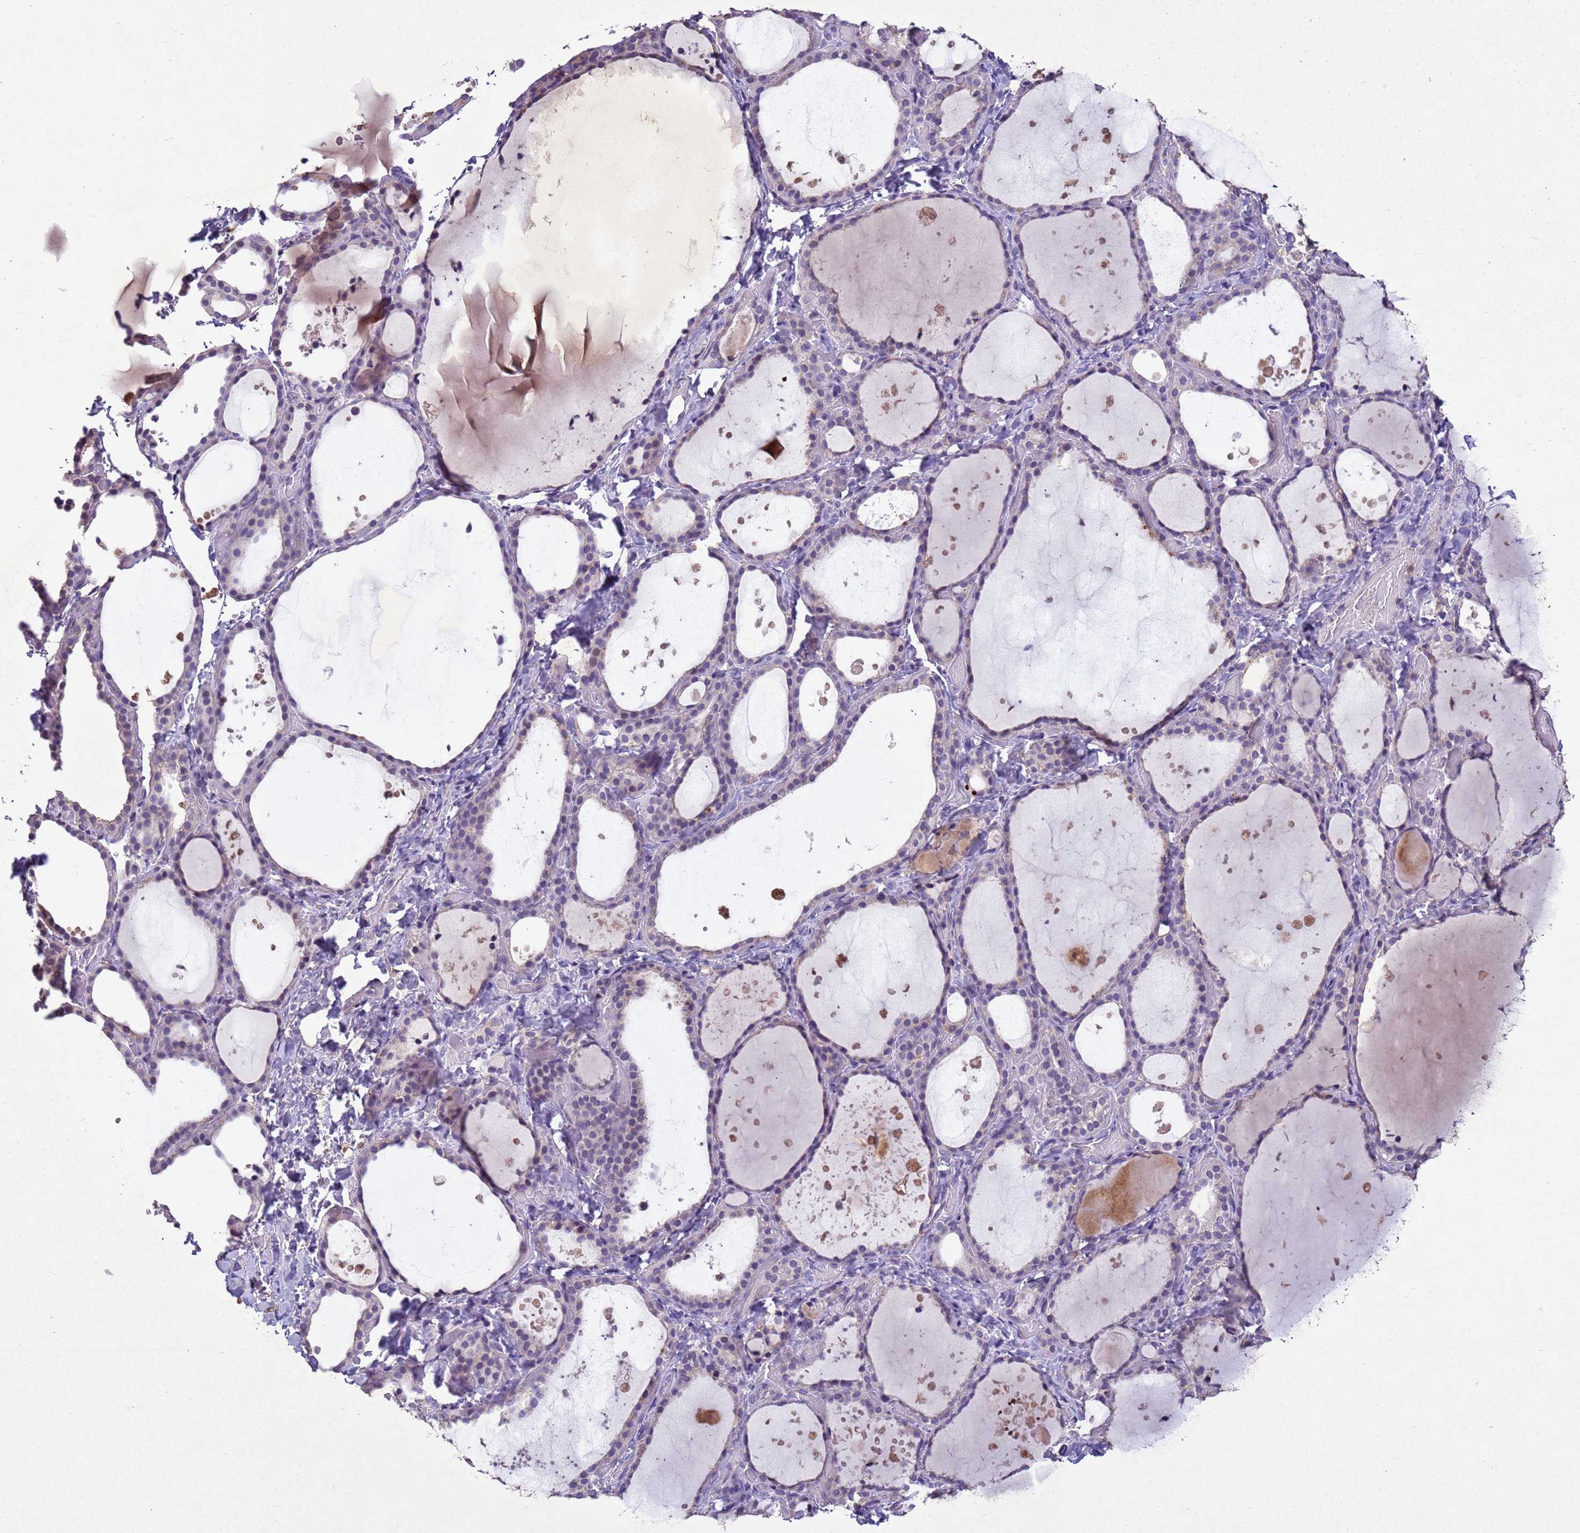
{"staining": {"intensity": "negative", "quantity": "none", "location": "none"}, "tissue": "thyroid gland", "cell_type": "Glandular cells", "image_type": "normal", "snomed": [{"axis": "morphology", "description": "Normal tissue, NOS"}, {"axis": "topography", "description": "Thyroid gland"}], "caption": "DAB (3,3'-diaminobenzidine) immunohistochemical staining of unremarkable thyroid gland demonstrates no significant expression in glandular cells.", "gene": "NLRP11", "patient": {"sex": "female", "age": 44}}